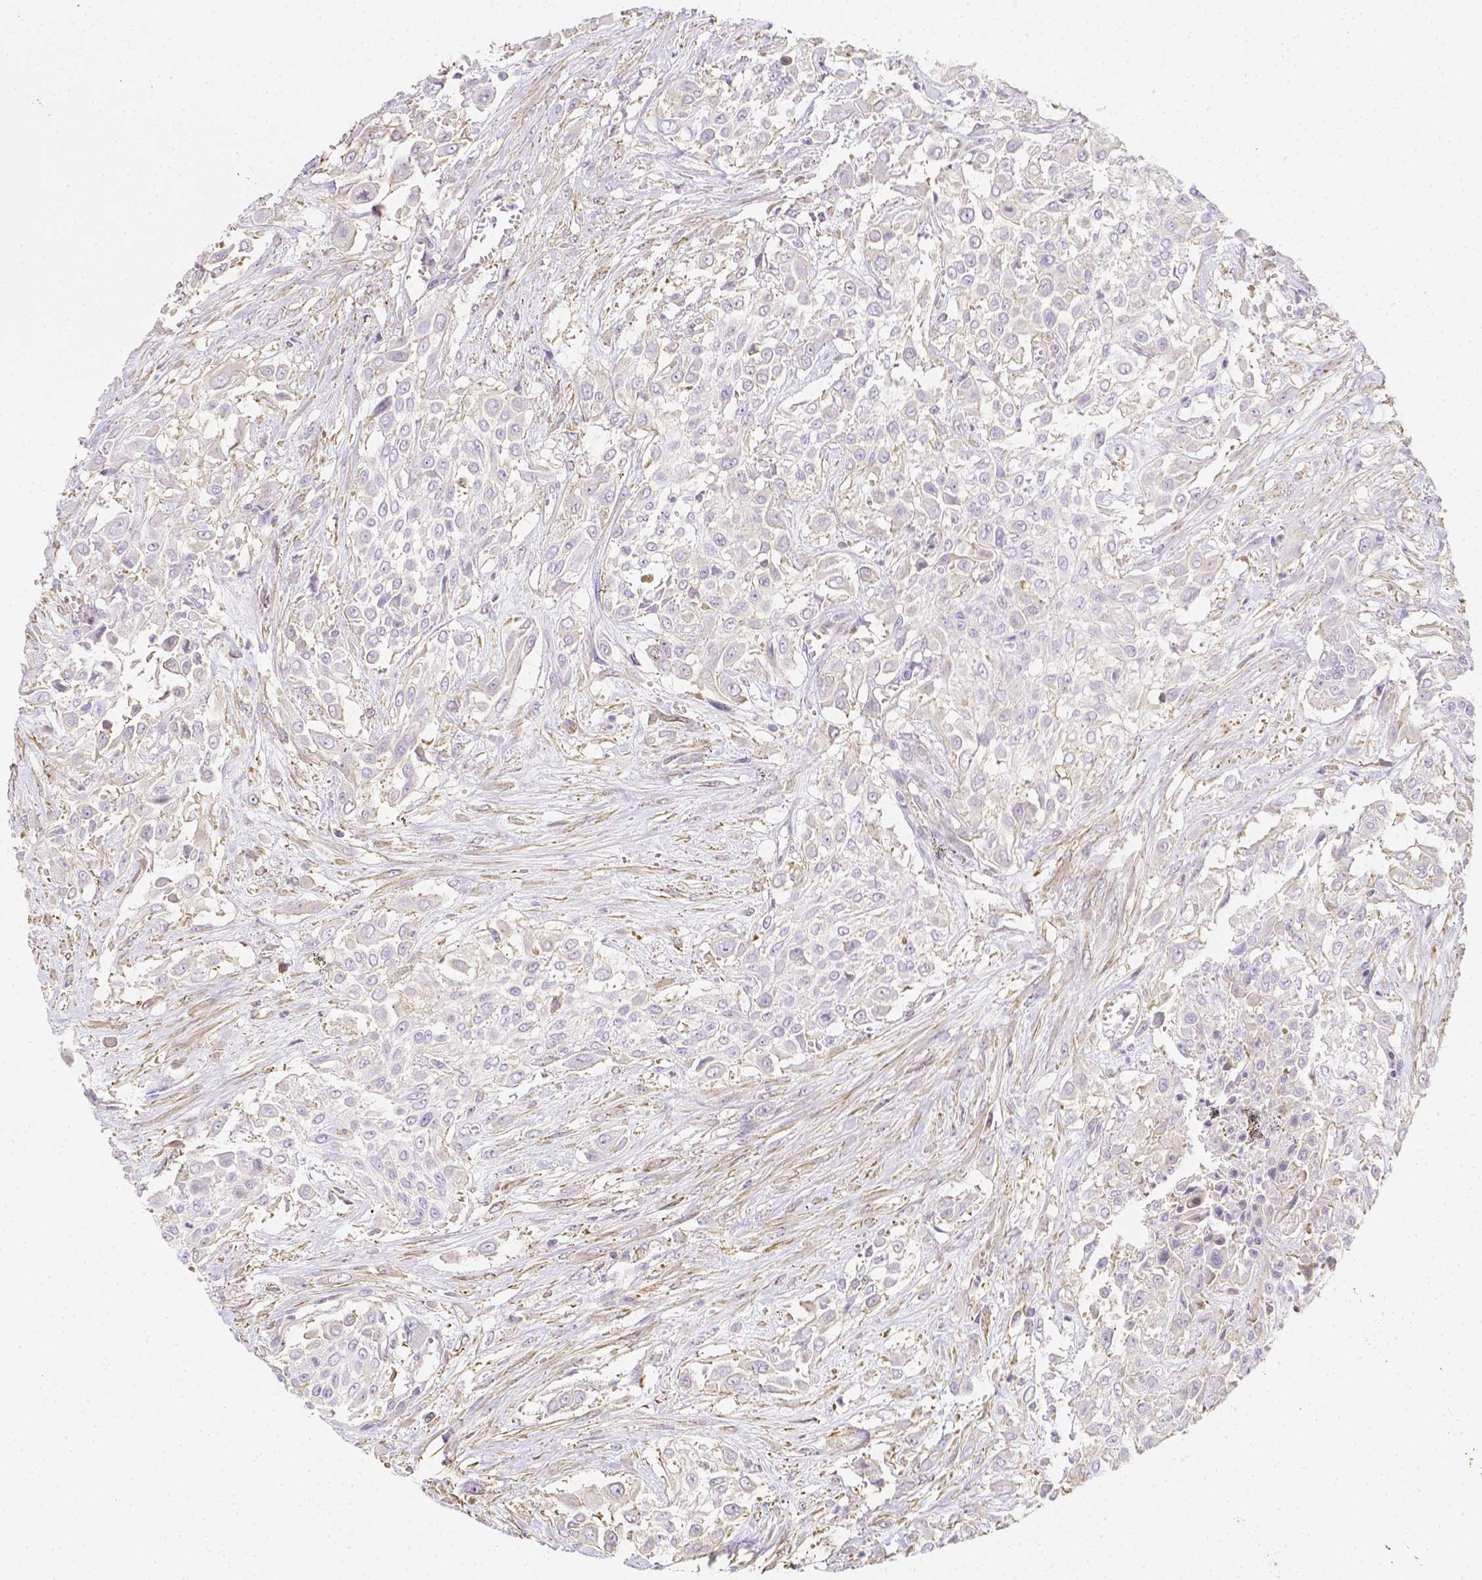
{"staining": {"intensity": "negative", "quantity": "none", "location": "none"}, "tissue": "urothelial cancer", "cell_type": "Tumor cells", "image_type": "cancer", "snomed": [{"axis": "morphology", "description": "Urothelial carcinoma, High grade"}, {"axis": "topography", "description": "Urinary bladder"}], "caption": "Micrograph shows no protein staining in tumor cells of high-grade urothelial carcinoma tissue.", "gene": "ASAH2", "patient": {"sex": "male", "age": 57}}